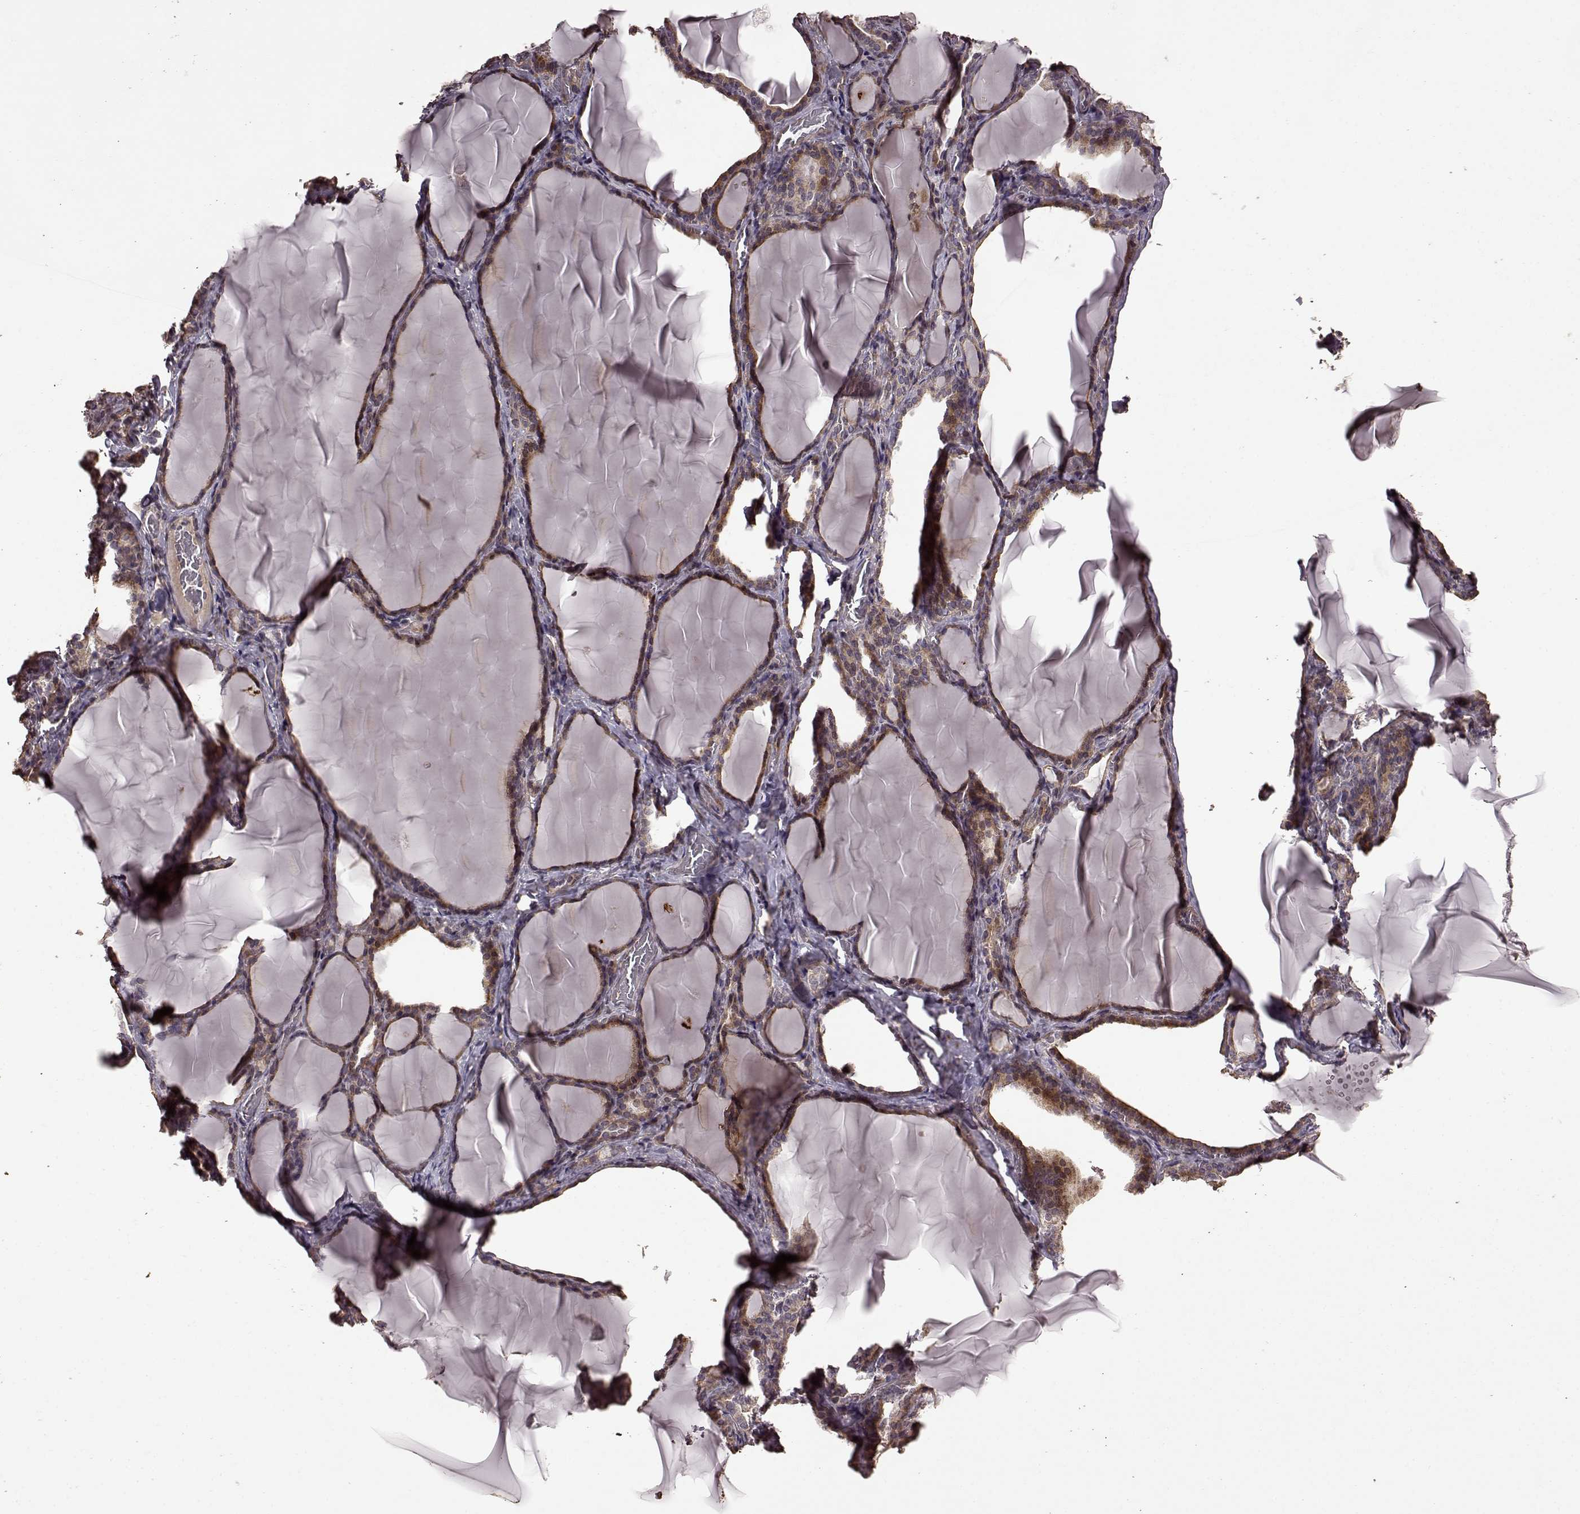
{"staining": {"intensity": "moderate", "quantity": ">75%", "location": "cytoplasmic/membranous"}, "tissue": "thyroid gland", "cell_type": "Glandular cells", "image_type": "normal", "snomed": [{"axis": "morphology", "description": "Normal tissue, NOS"}, {"axis": "morphology", "description": "Hyperplasia, NOS"}, {"axis": "topography", "description": "Thyroid gland"}], "caption": "Immunohistochemical staining of normal thyroid gland reveals >75% levels of moderate cytoplasmic/membranous protein positivity in approximately >75% of glandular cells.", "gene": "FBXW11", "patient": {"sex": "female", "age": 27}}